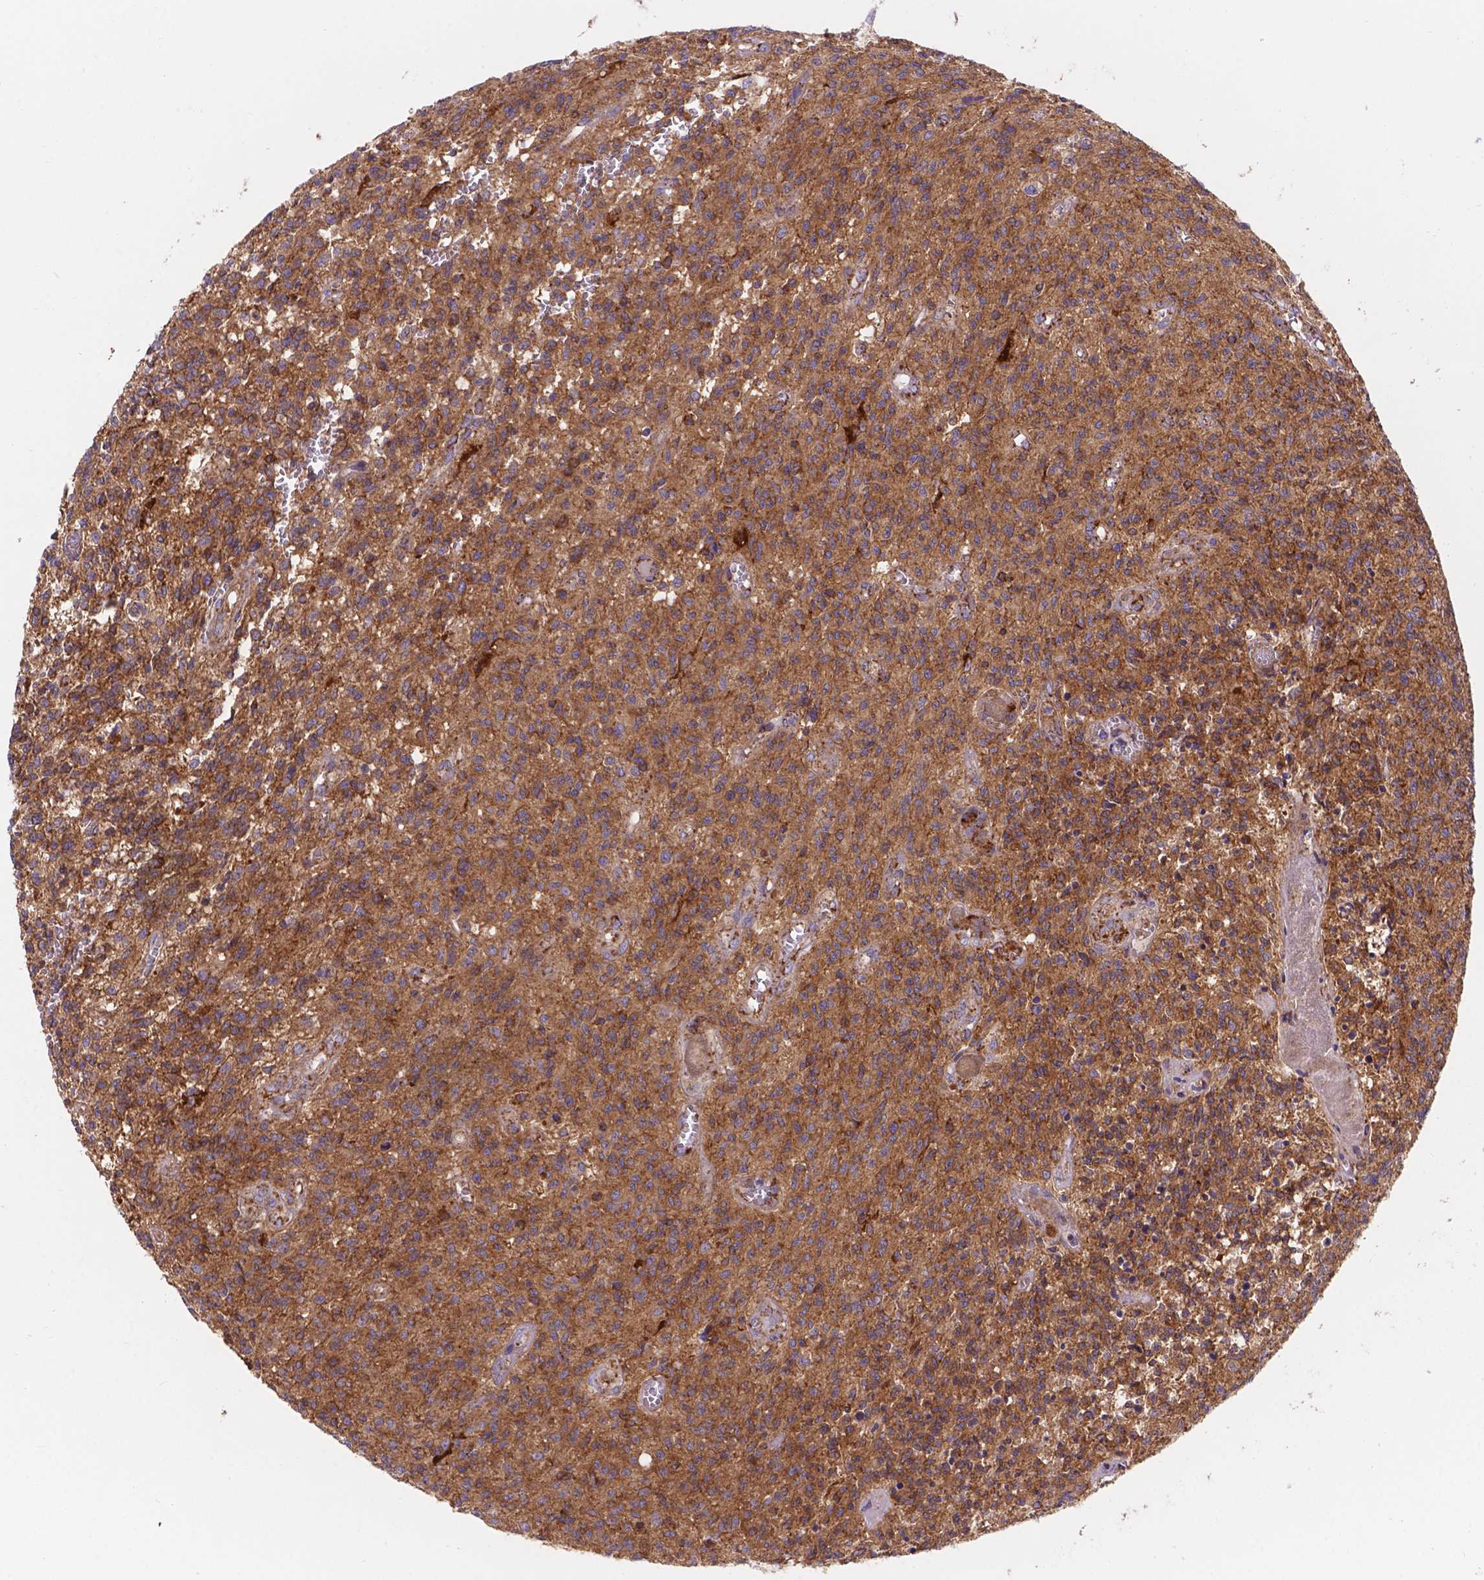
{"staining": {"intensity": "moderate", "quantity": ">75%", "location": "cytoplasmic/membranous"}, "tissue": "glioma", "cell_type": "Tumor cells", "image_type": "cancer", "snomed": [{"axis": "morphology", "description": "Glioma, malignant, Low grade"}, {"axis": "topography", "description": "Brain"}], "caption": "The immunohistochemical stain labels moderate cytoplasmic/membranous positivity in tumor cells of malignant glioma (low-grade) tissue.", "gene": "AK3", "patient": {"sex": "male", "age": 64}}